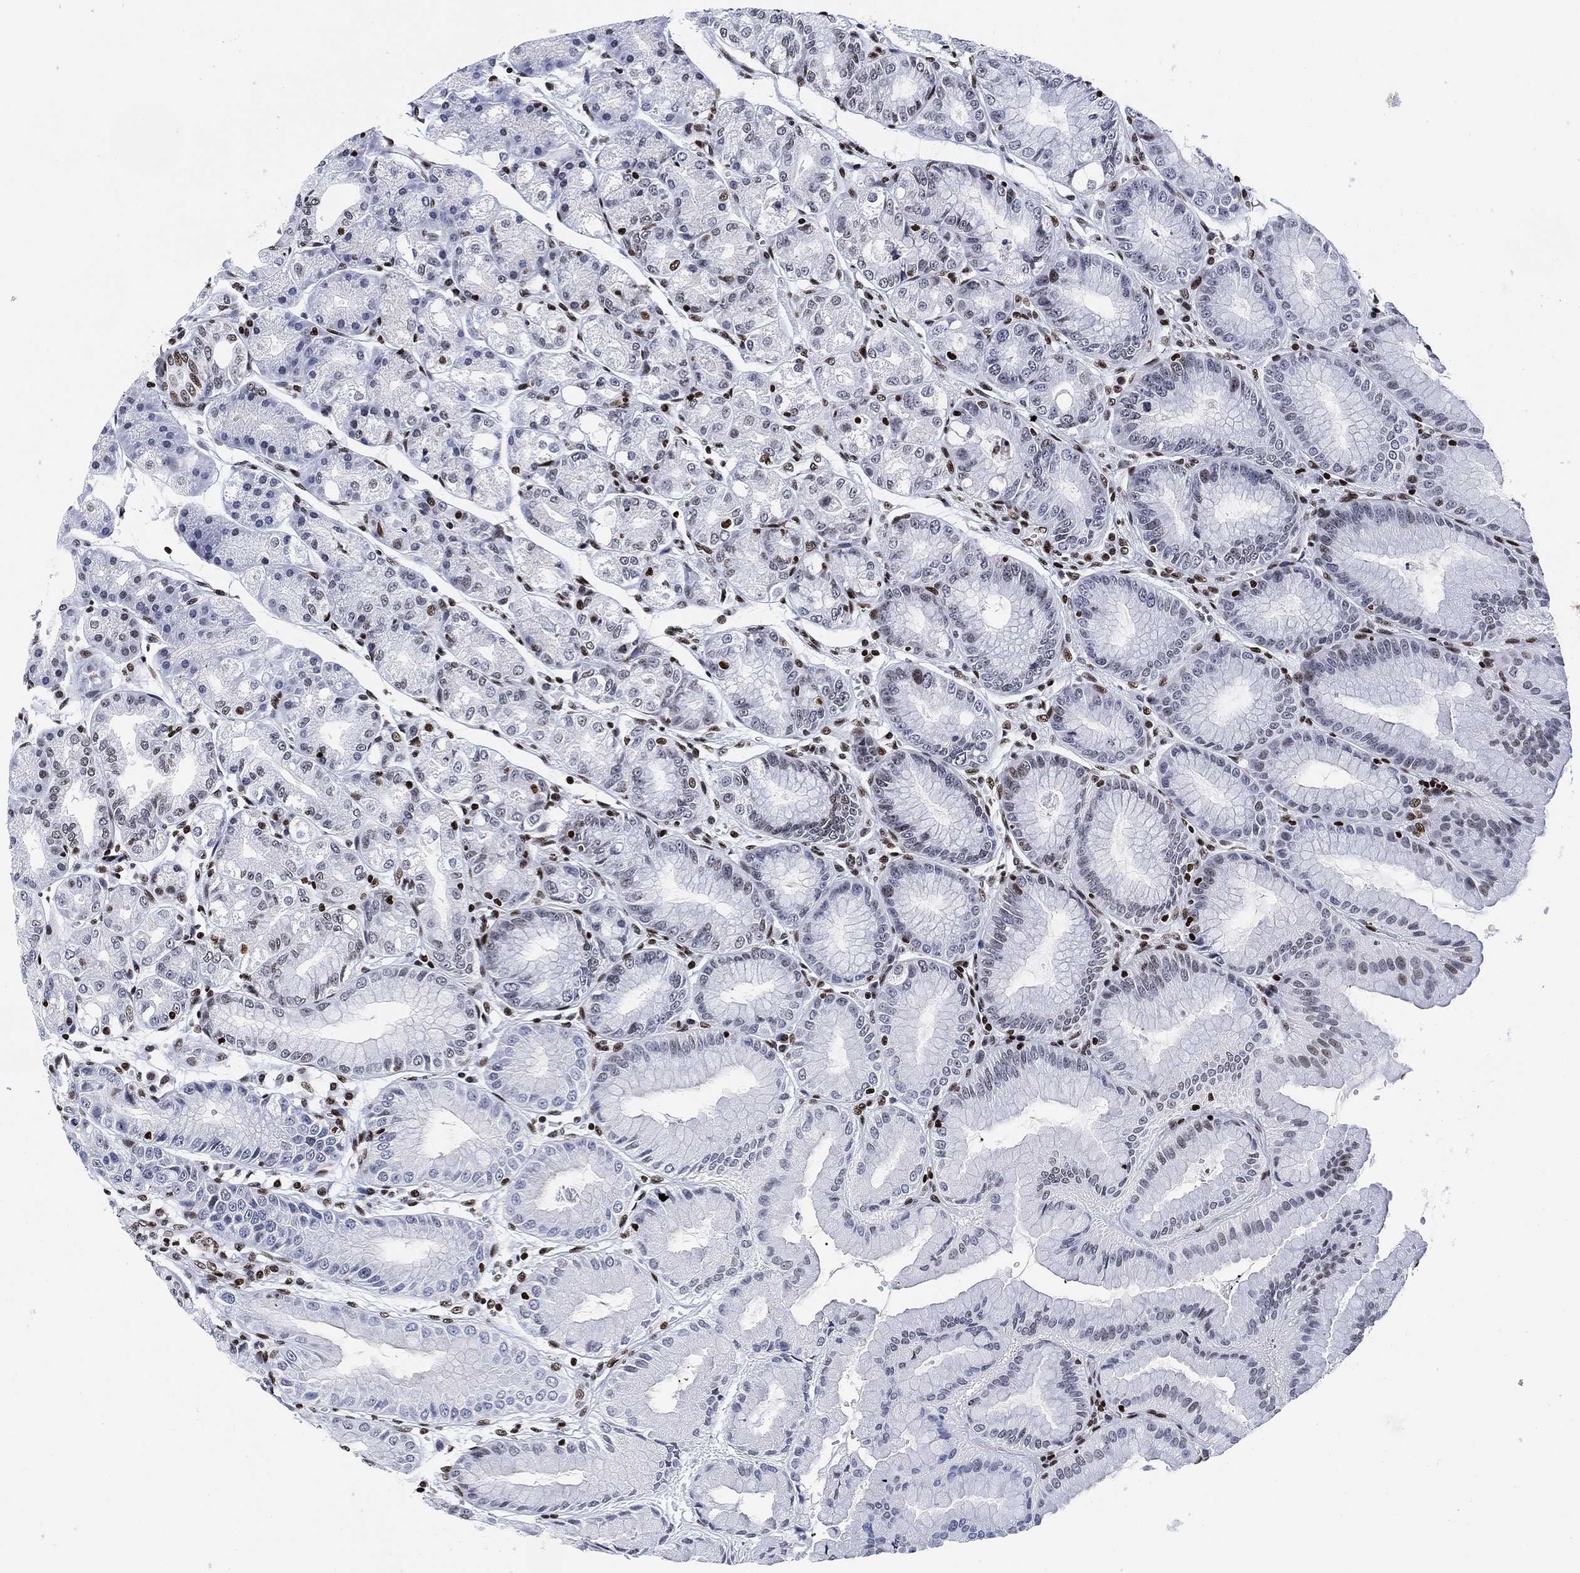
{"staining": {"intensity": "moderate", "quantity": "<25%", "location": "nuclear"}, "tissue": "stomach", "cell_type": "Glandular cells", "image_type": "normal", "snomed": [{"axis": "morphology", "description": "Normal tissue, NOS"}, {"axis": "topography", "description": "Stomach"}], "caption": "High-power microscopy captured an IHC micrograph of benign stomach, revealing moderate nuclear positivity in approximately <25% of glandular cells.", "gene": "H1", "patient": {"sex": "male", "age": 71}}